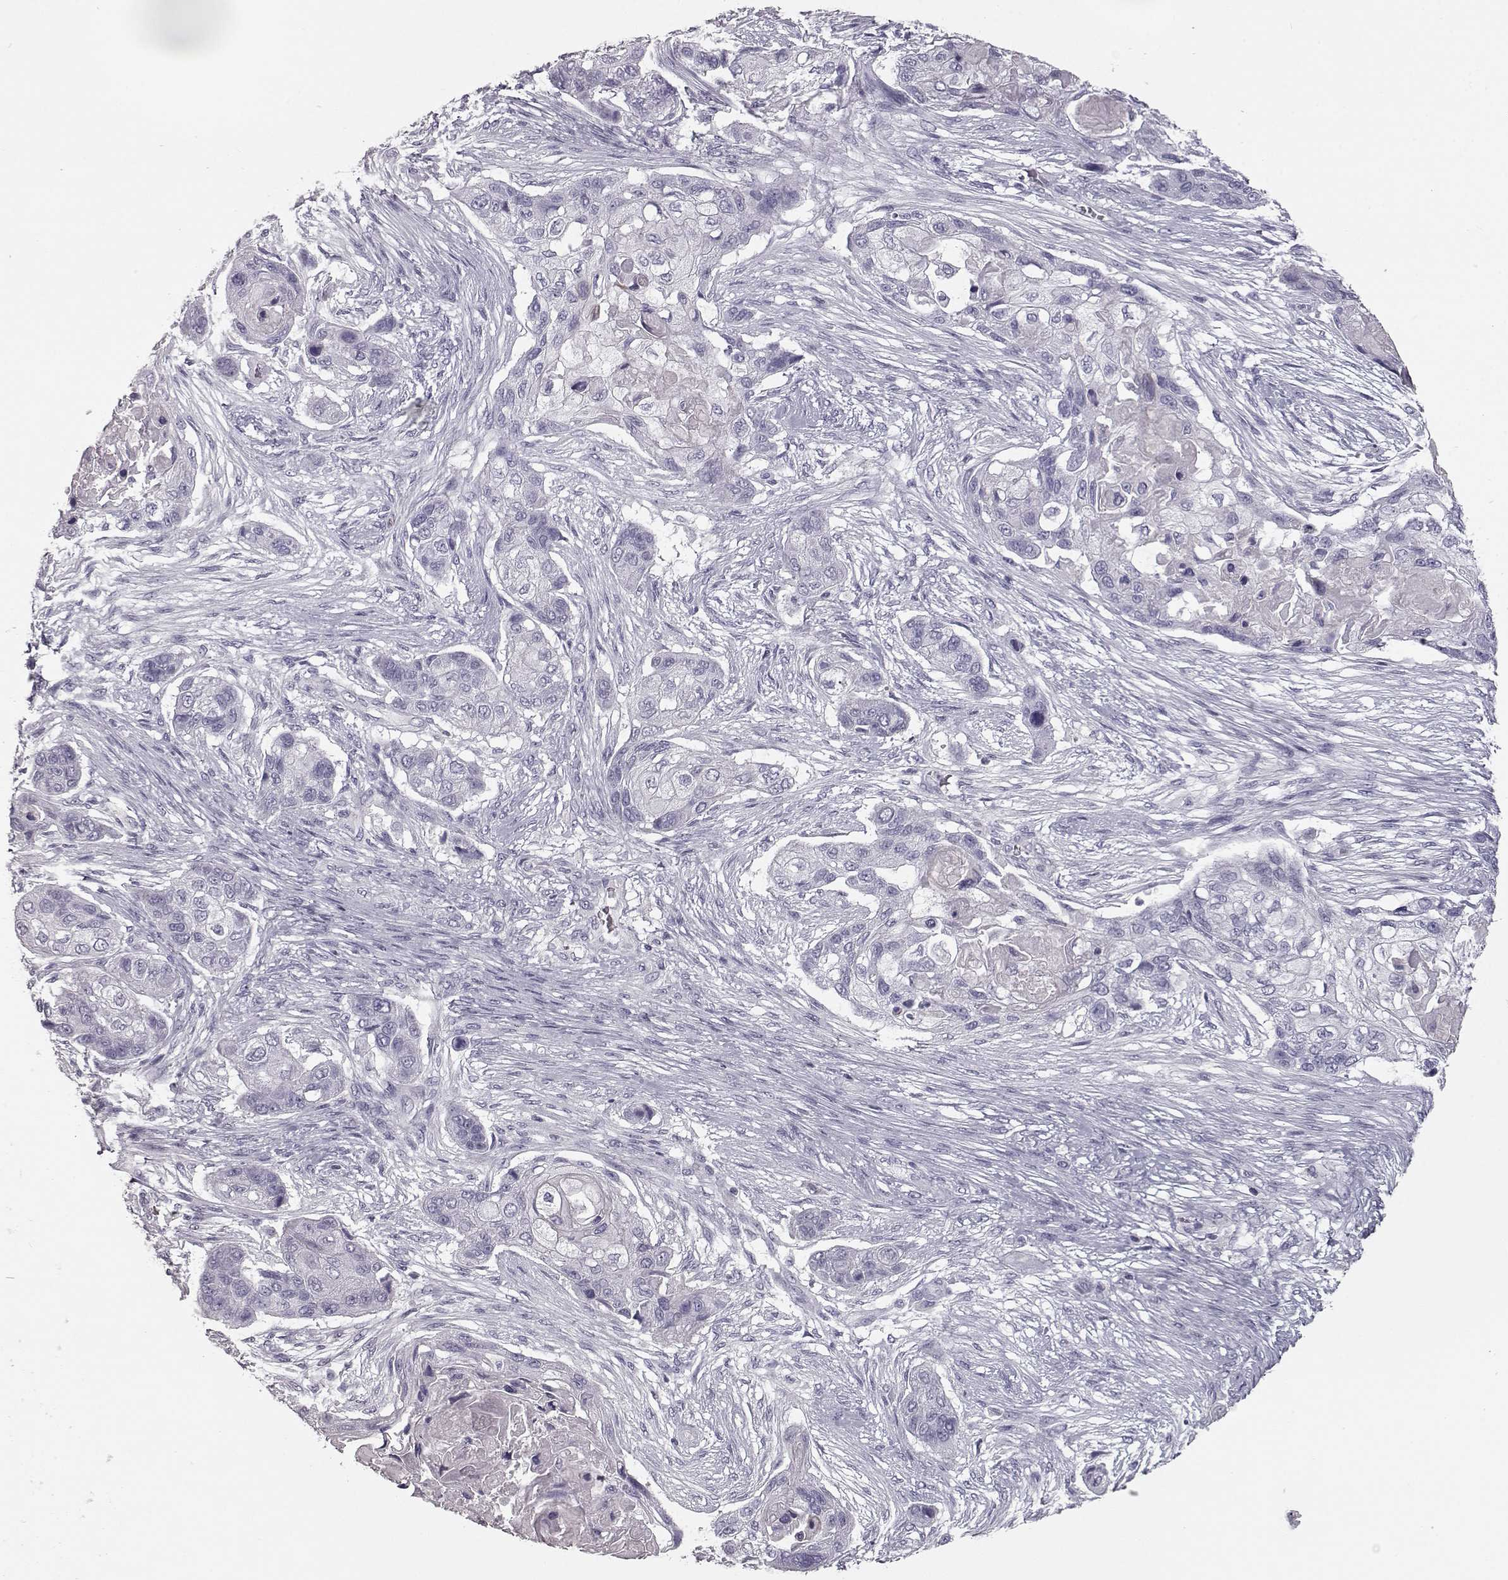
{"staining": {"intensity": "negative", "quantity": "none", "location": "none"}, "tissue": "lung cancer", "cell_type": "Tumor cells", "image_type": "cancer", "snomed": [{"axis": "morphology", "description": "Squamous cell carcinoma, NOS"}, {"axis": "topography", "description": "Lung"}], "caption": "Lung cancer was stained to show a protein in brown. There is no significant staining in tumor cells.", "gene": "CCL19", "patient": {"sex": "male", "age": 69}}